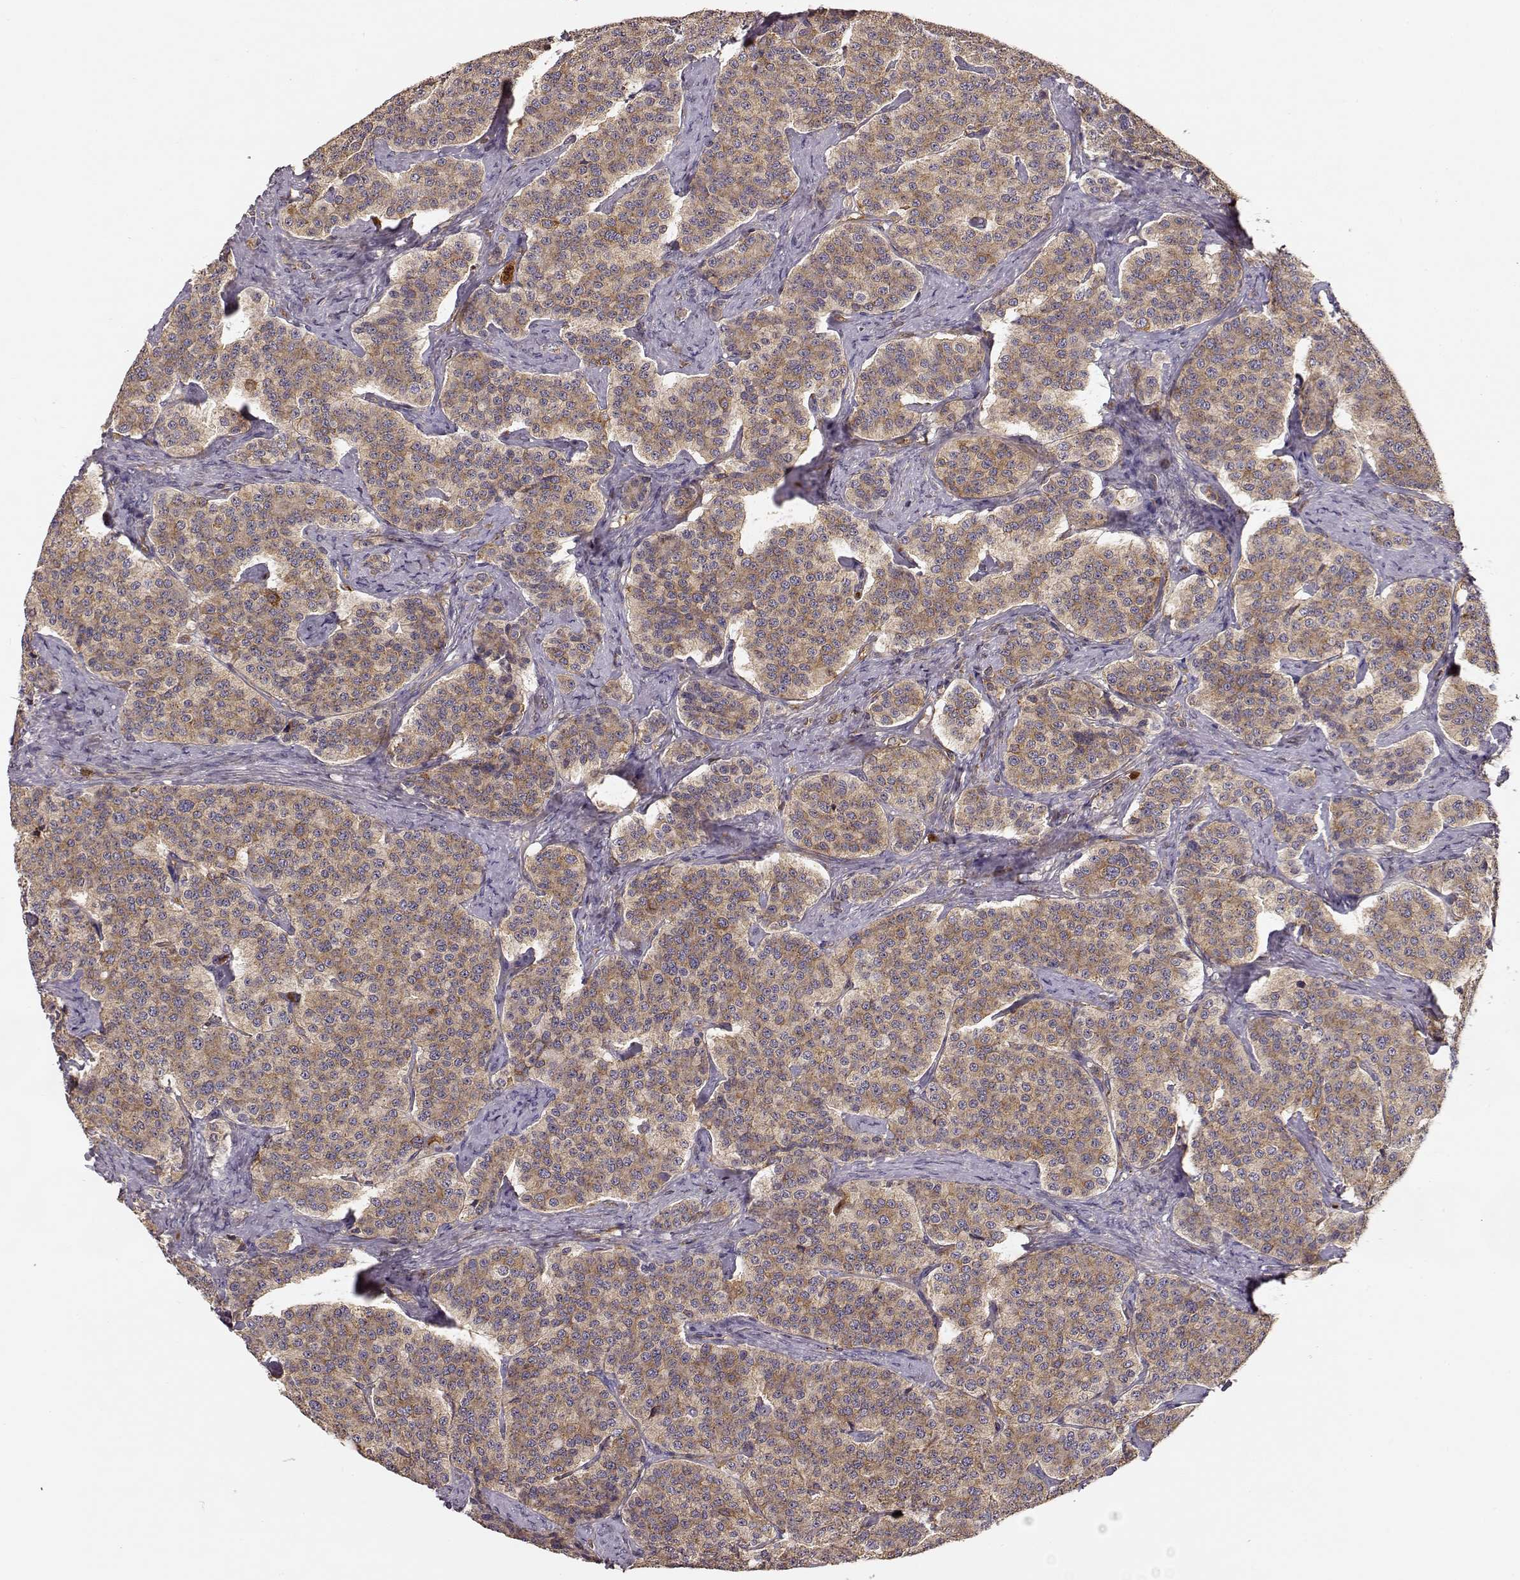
{"staining": {"intensity": "moderate", "quantity": ">75%", "location": "cytoplasmic/membranous"}, "tissue": "carcinoid", "cell_type": "Tumor cells", "image_type": "cancer", "snomed": [{"axis": "morphology", "description": "Carcinoid, malignant, NOS"}, {"axis": "topography", "description": "Small intestine"}], "caption": "A medium amount of moderate cytoplasmic/membranous staining is appreciated in approximately >75% of tumor cells in carcinoid tissue.", "gene": "ARHGEF2", "patient": {"sex": "female", "age": 58}}